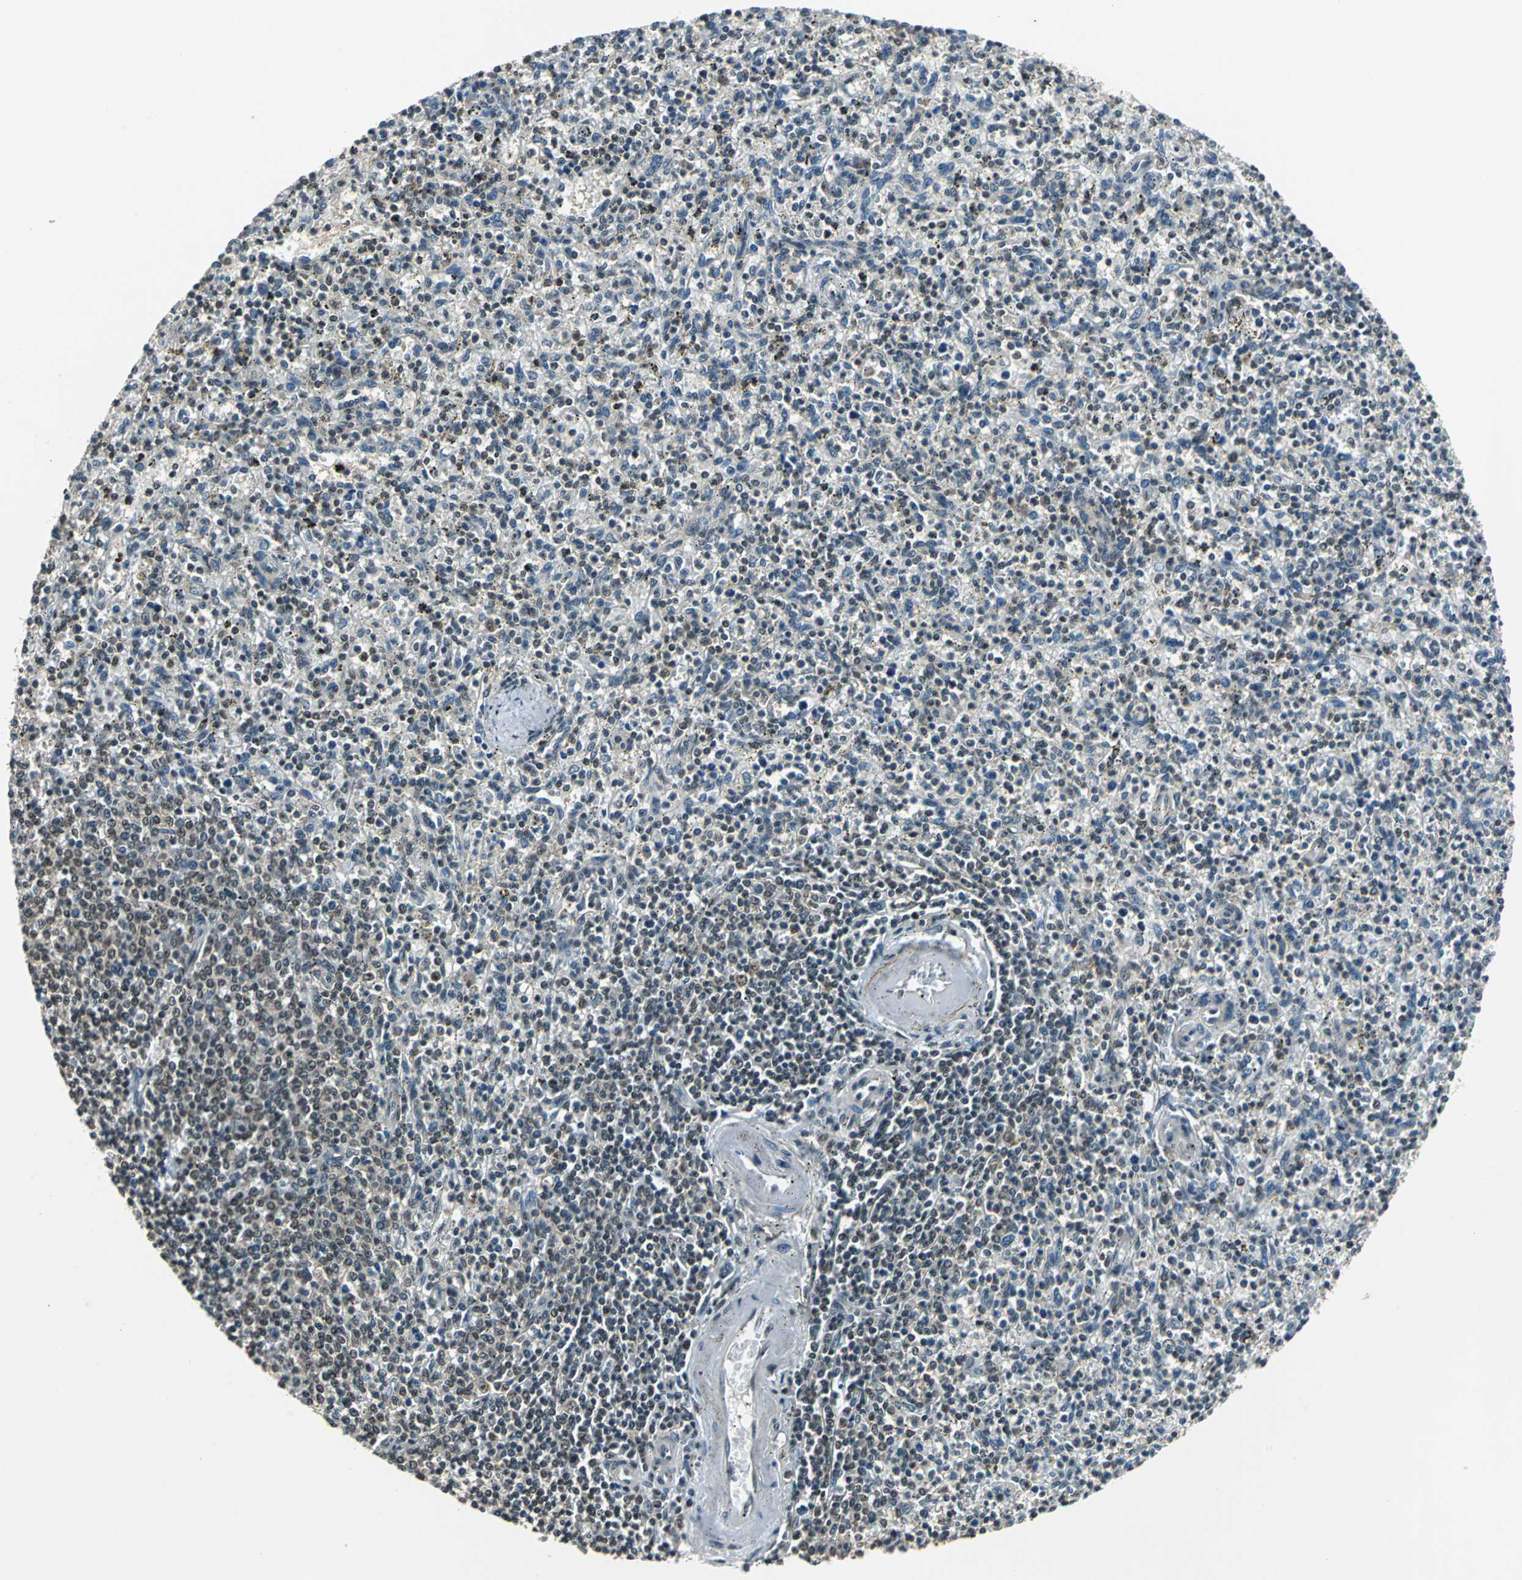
{"staining": {"intensity": "moderate", "quantity": "<25%", "location": "nuclear"}, "tissue": "spleen", "cell_type": "Cells in red pulp", "image_type": "normal", "snomed": [{"axis": "morphology", "description": "Normal tissue, NOS"}, {"axis": "topography", "description": "Spleen"}], "caption": "Protein staining displays moderate nuclear positivity in about <25% of cells in red pulp in normal spleen.", "gene": "RBM14", "patient": {"sex": "male", "age": 72}}